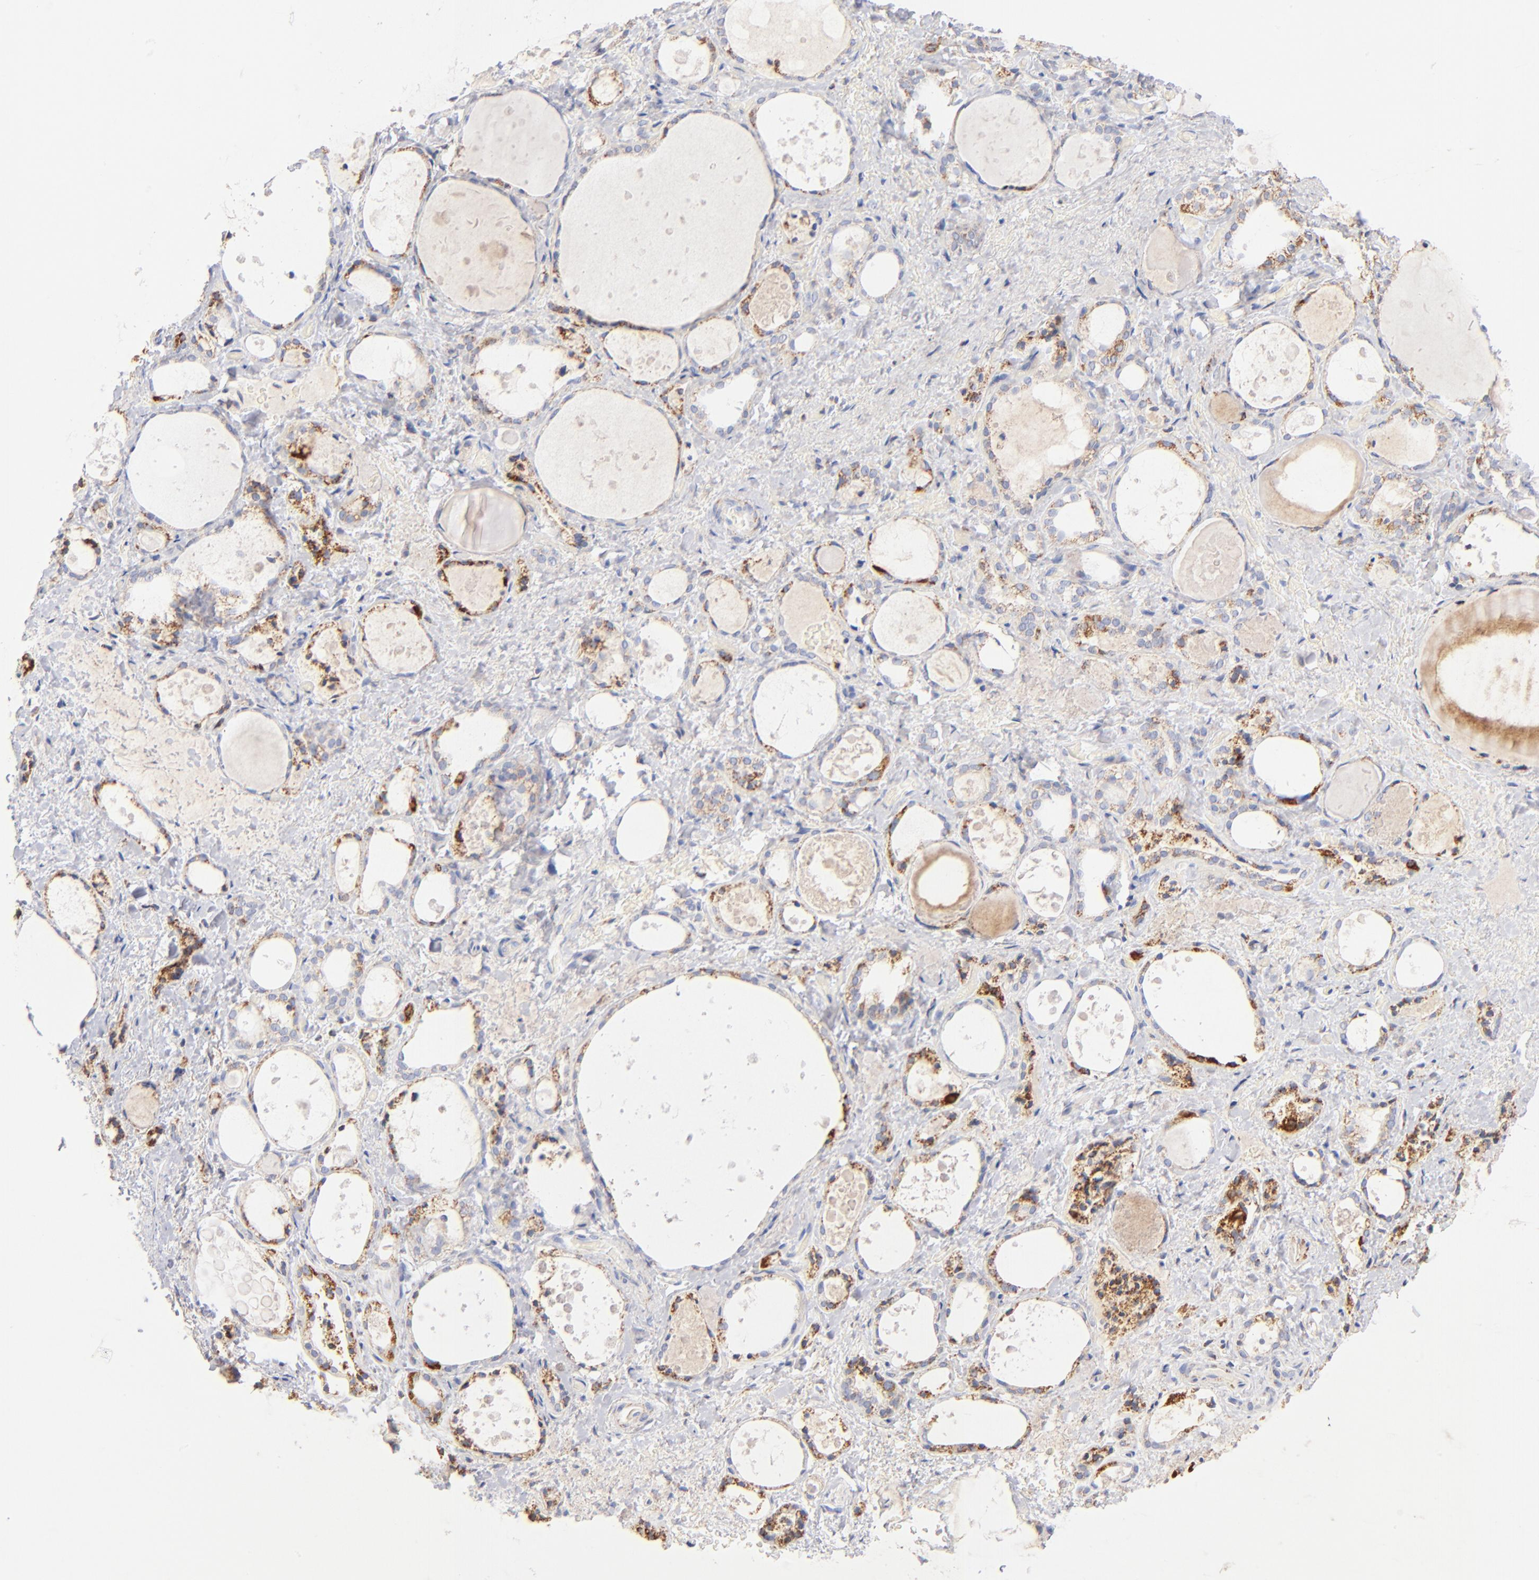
{"staining": {"intensity": "moderate", "quantity": "<25%", "location": "cytoplasmic/membranous"}, "tissue": "thyroid gland", "cell_type": "Glandular cells", "image_type": "normal", "snomed": [{"axis": "morphology", "description": "Normal tissue, NOS"}, {"axis": "topography", "description": "Thyroid gland"}], "caption": "Thyroid gland stained with immunohistochemistry exhibits moderate cytoplasmic/membranous expression in about <25% of glandular cells.", "gene": "DLAT", "patient": {"sex": "female", "age": 75}}